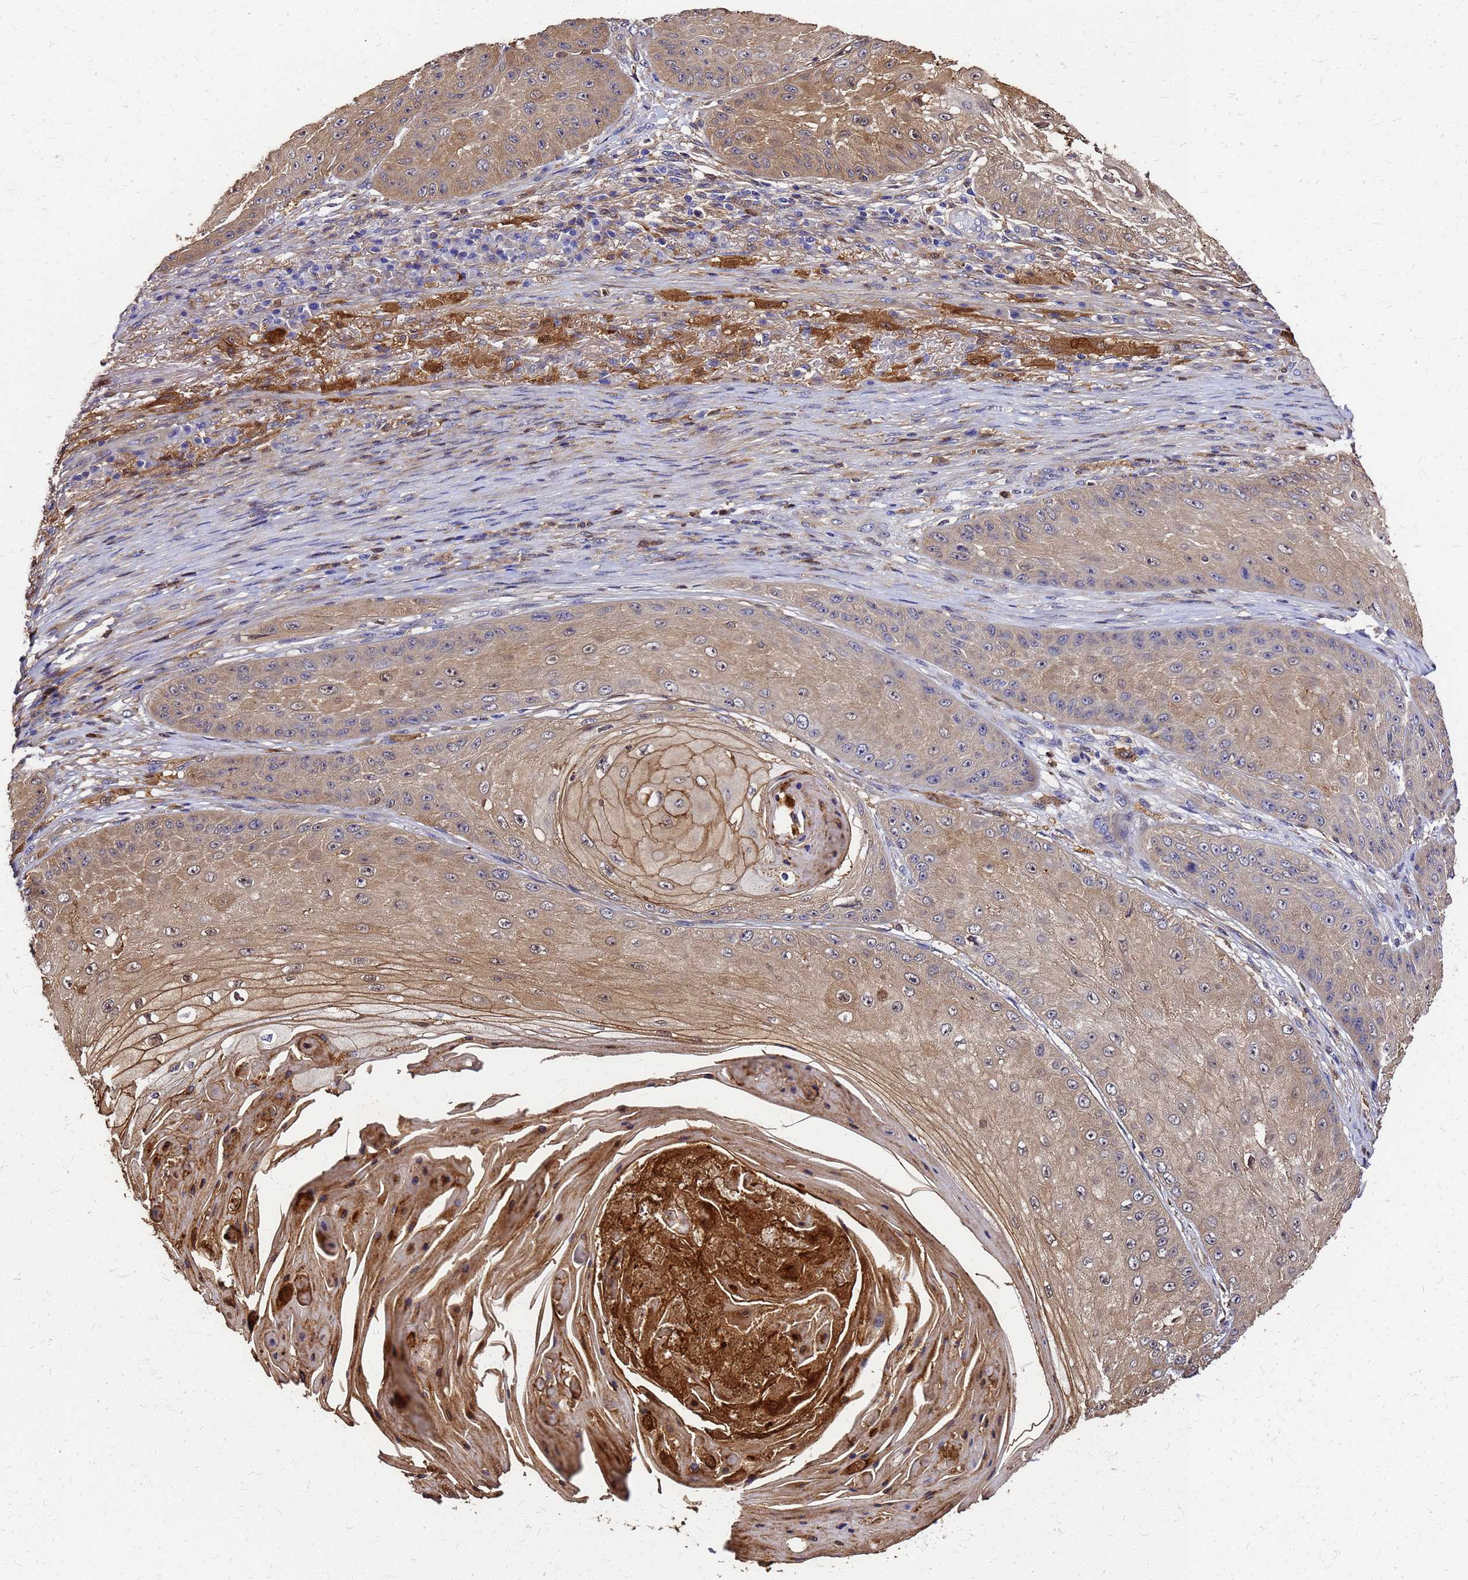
{"staining": {"intensity": "moderate", "quantity": ">75%", "location": "cytoplasmic/membranous,nuclear"}, "tissue": "skin cancer", "cell_type": "Tumor cells", "image_type": "cancer", "snomed": [{"axis": "morphology", "description": "Squamous cell carcinoma, NOS"}, {"axis": "topography", "description": "Skin"}], "caption": "Immunohistochemical staining of human skin cancer displays medium levels of moderate cytoplasmic/membranous and nuclear protein positivity in about >75% of tumor cells.", "gene": "S100A11", "patient": {"sex": "male", "age": 70}}